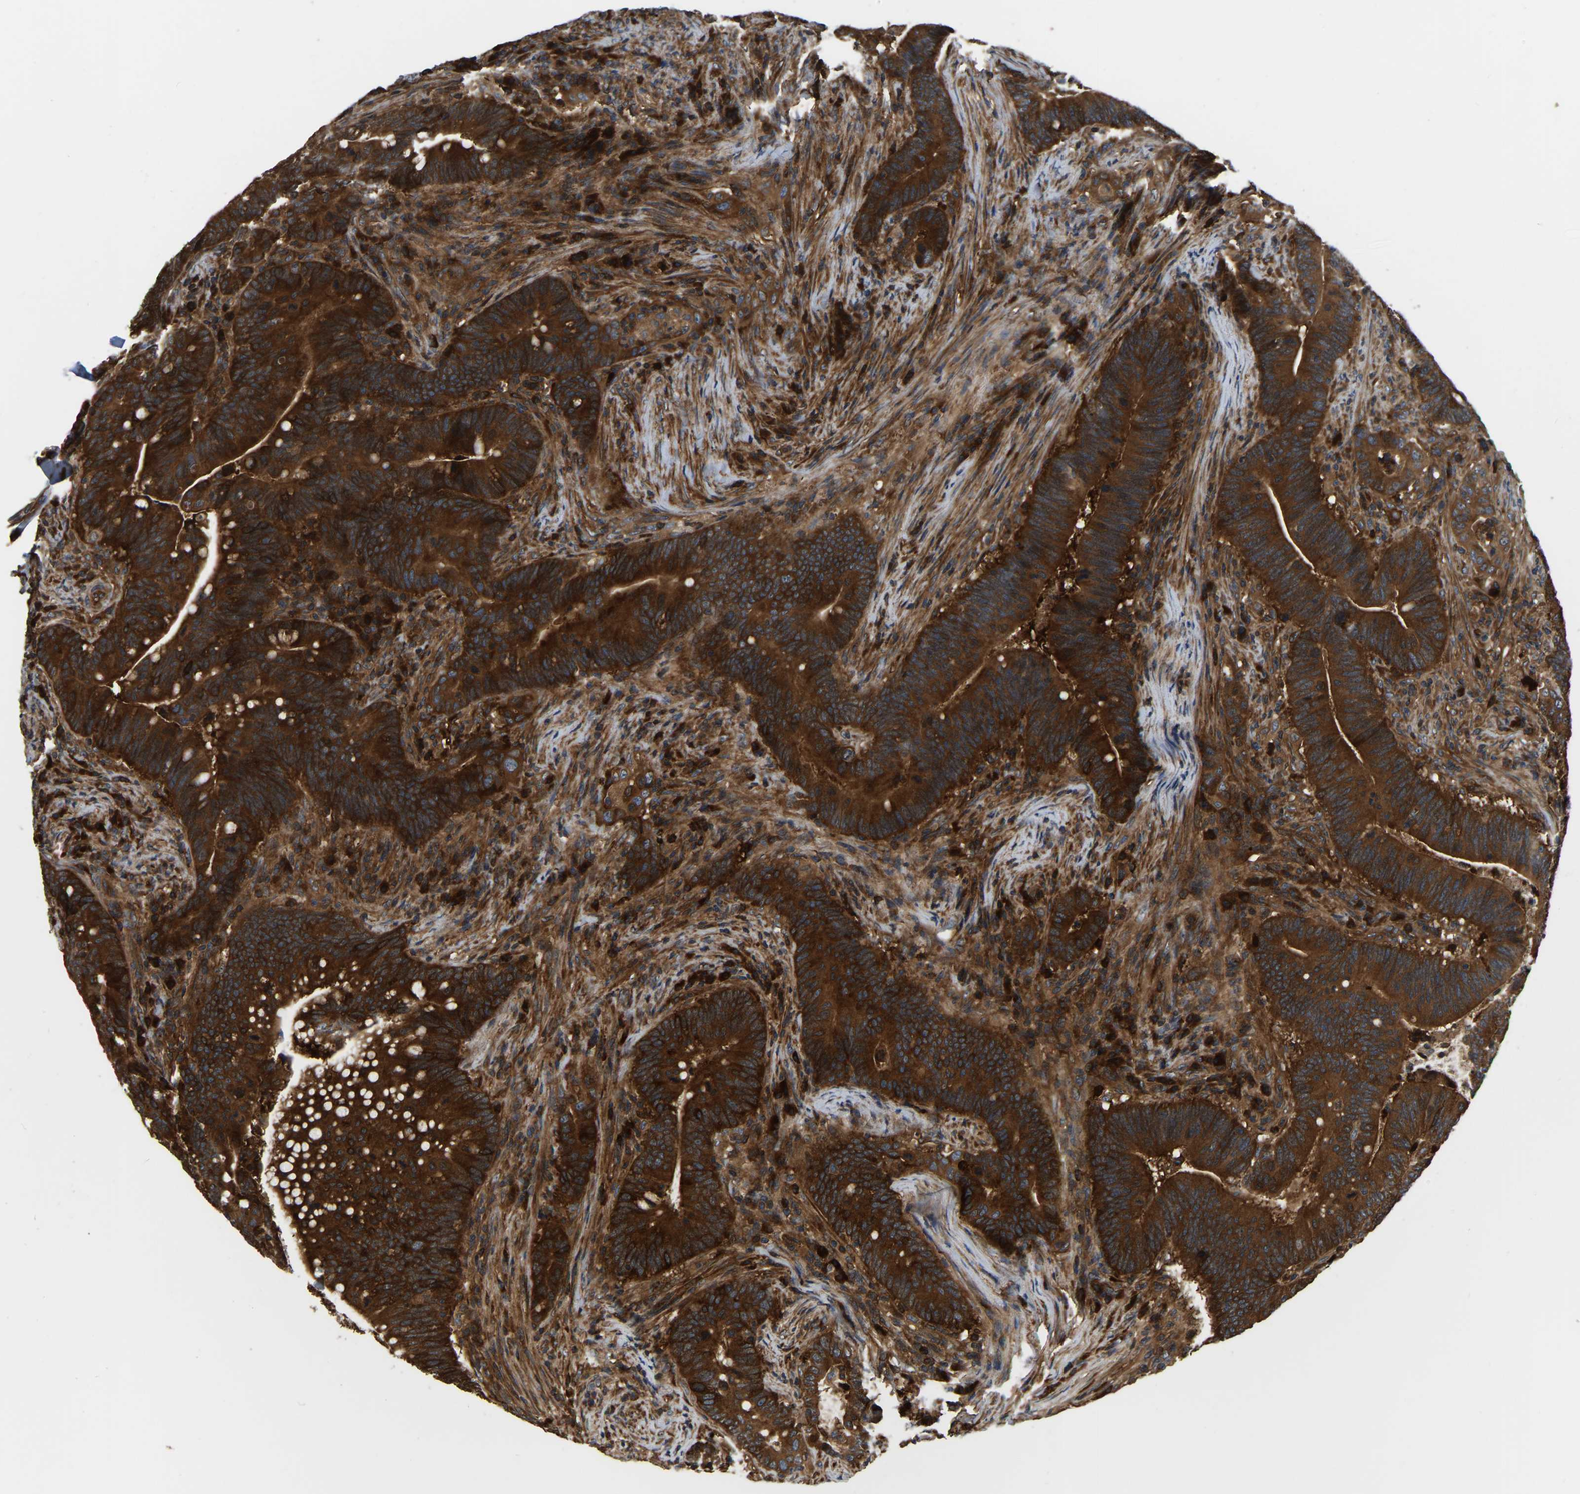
{"staining": {"intensity": "strong", "quantity": ">75%", "location": "cytoplasmic/membranous"}, "tissue": "colorectal cancer", "cell_type": "Tumor cells", "image_type": "cancer", "snomed": [{"axis": "morphology", "description": "Normal tissue, NOS"}, {"axis": "morphology", "description": "Adenocarcinoma, NOS"}, {"axis": "topography", "description": "Colon"}], "caption": "High-power microscopy captured an IHC photomicrograph of colorectal cancer (adenocarcinoma), revealing strong cytoplasmic/membranous positivity in approximately >75% of tumor cells.", "gene": "GARS1", "patient": {"sex": "female", "age": 66}}